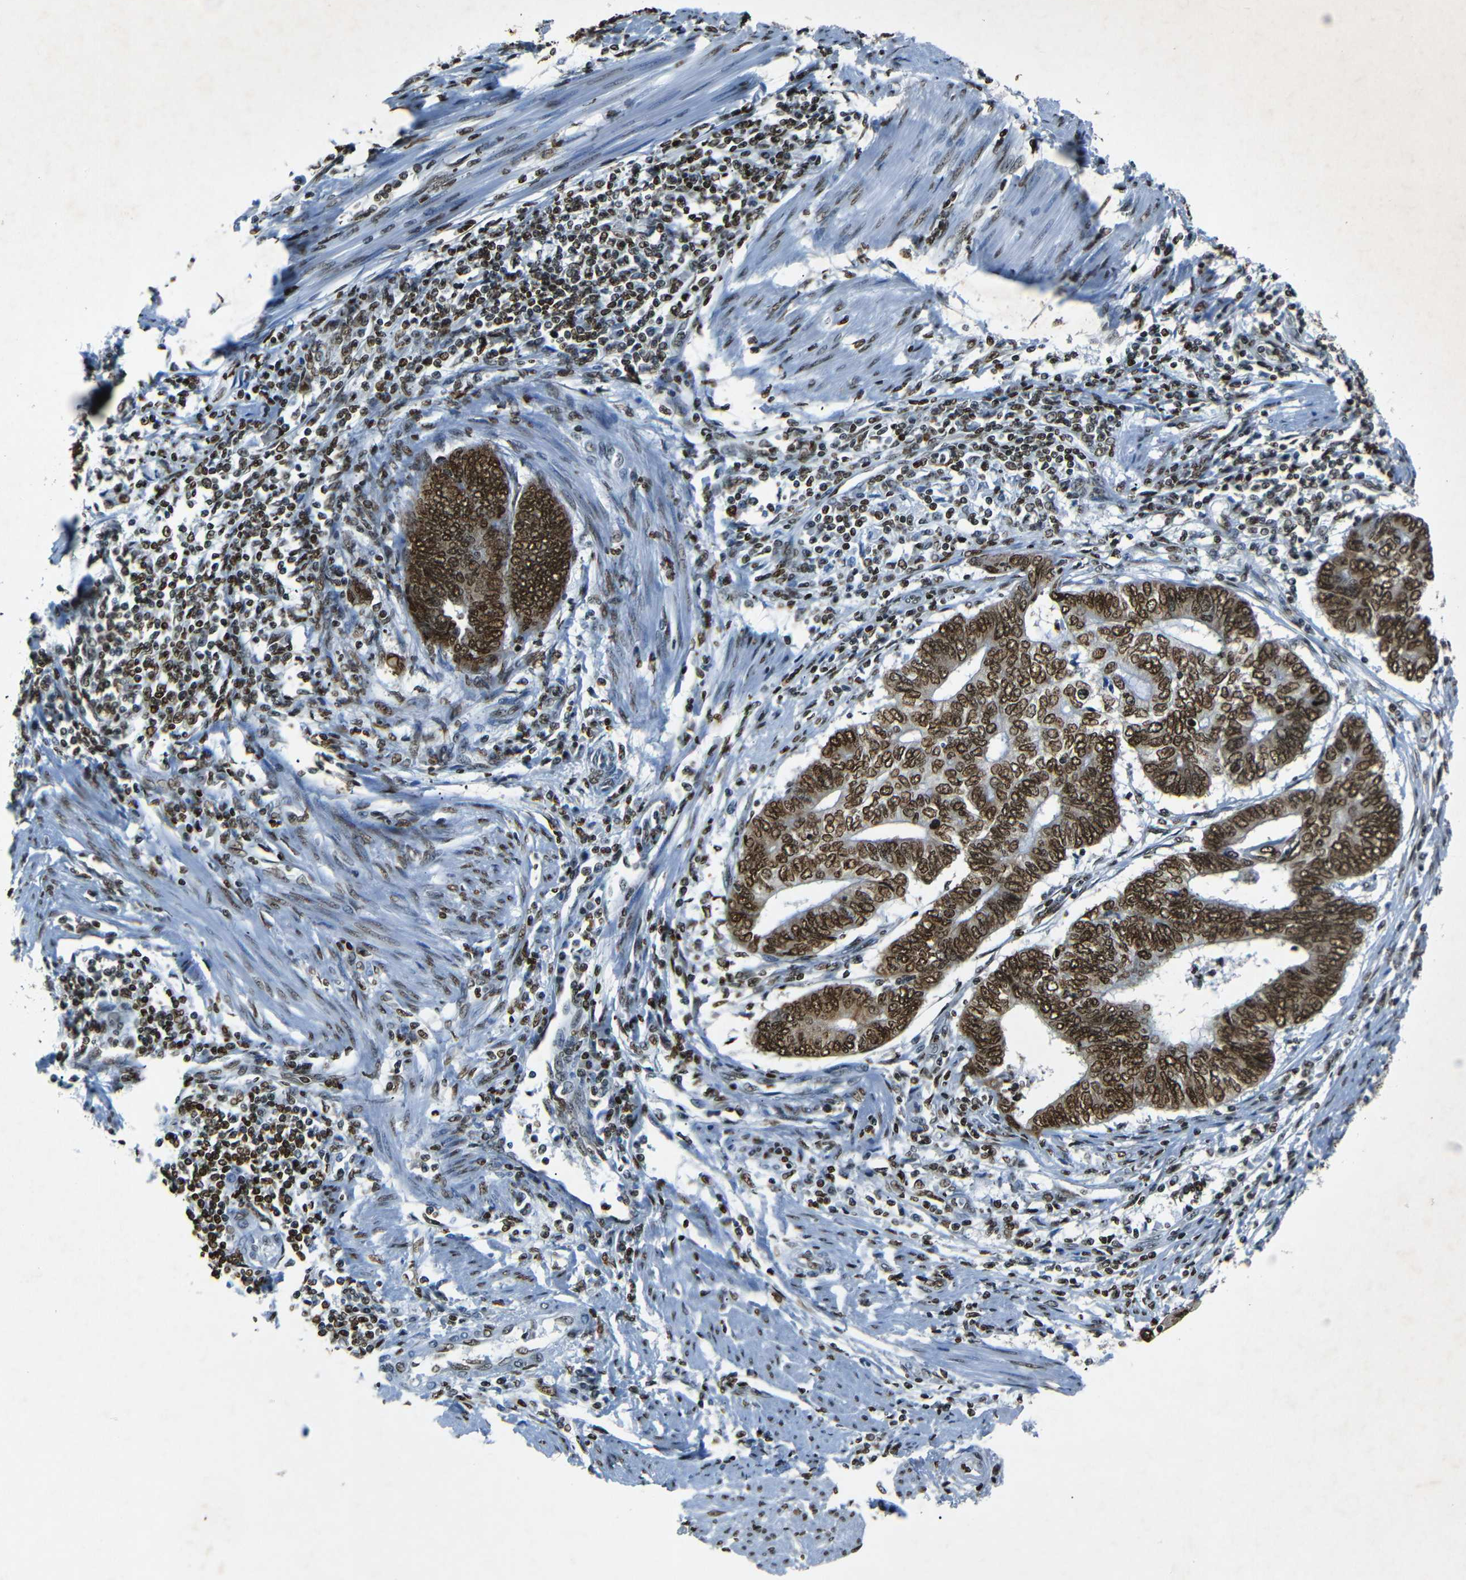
{"staining": {"intensity": "strong", "quantity": ">75%", "location": "nuclear"}, "tissue": "endometrial cancer", "cell_type": "Tumor cells", "image_type": "cancer", "snomed": [{"axis": "morphology", "description": "Adenocarcinoma, NOS"}, {"axis": "topography", "description": "Uterus"}, {"axis": "topography", "description": "Endometrium"}], "caption": "Immunohistochemical staining of endometrial adenocarcinoma shows high levels of strong nuclear positivity in approximately >75% of tumor cells. (brown staining indicates protein expression, while blue staining denotes nuclei).", "gene": "HMGN1", "patient": {"sex": "female", "age": 70}}